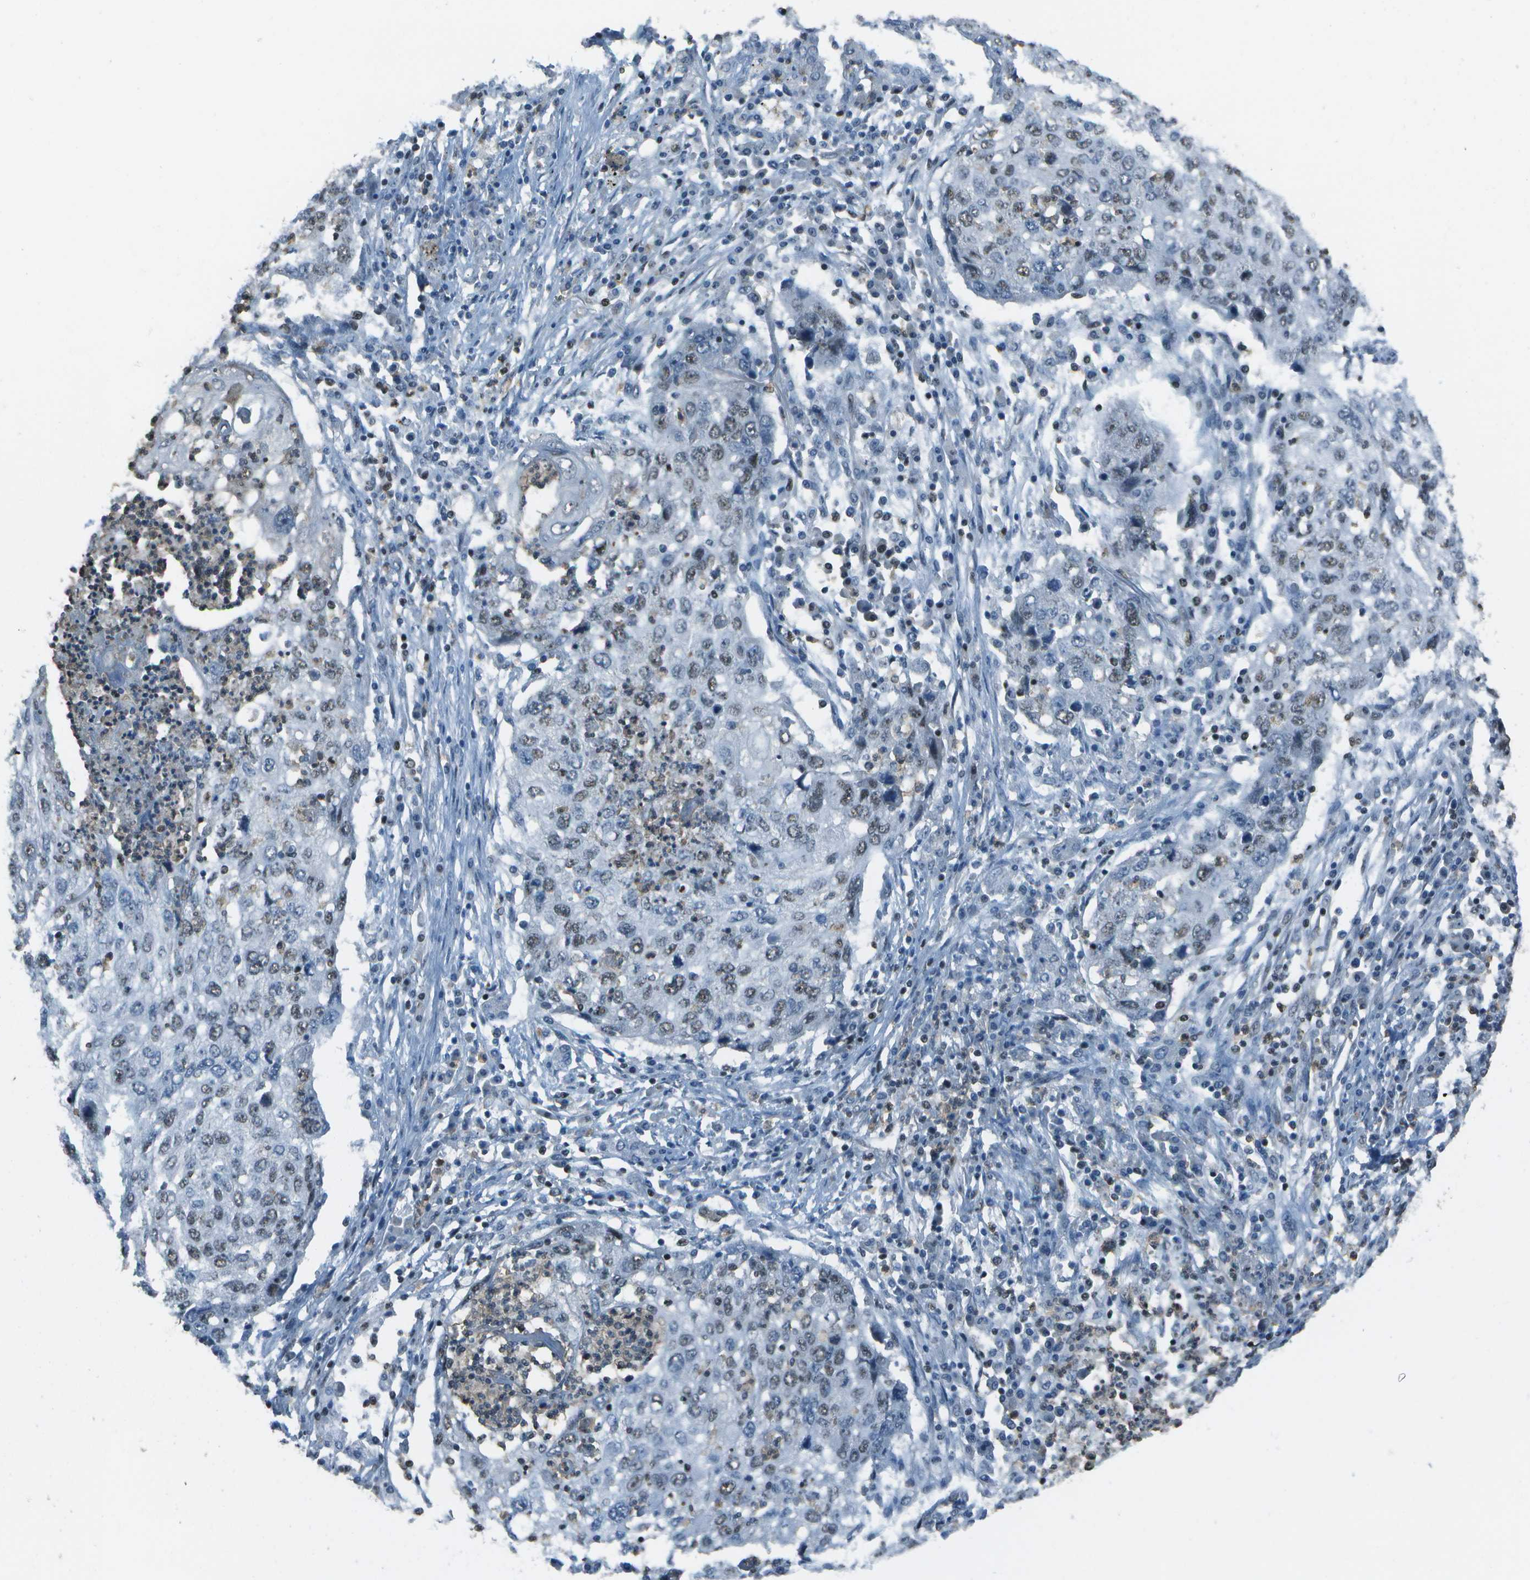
{"staining": {"intensity": "weak", "quantity": ">75%", "location": "nuclear"}, "tissue": "lung cancer", "cell_type": "Tumor cells", "image_type": "cancer", "snomed": [{"axis": "morphology", "description": "Squamous cell carcinoma, NOS"}, {"axis": "topography", "description": "Lung"}], "caption": "Lung cancer (squamous cell carcinoma) stained with DAB immunohistochemistry (IHC) displays low levels of weak nuclear expression in about >75% of tumor cells. The protein of interest is shown in brown color, while the nuclei are stained blue.", "gene": "DEPDC1", "patient": {"sex": "female", "age": 63}}